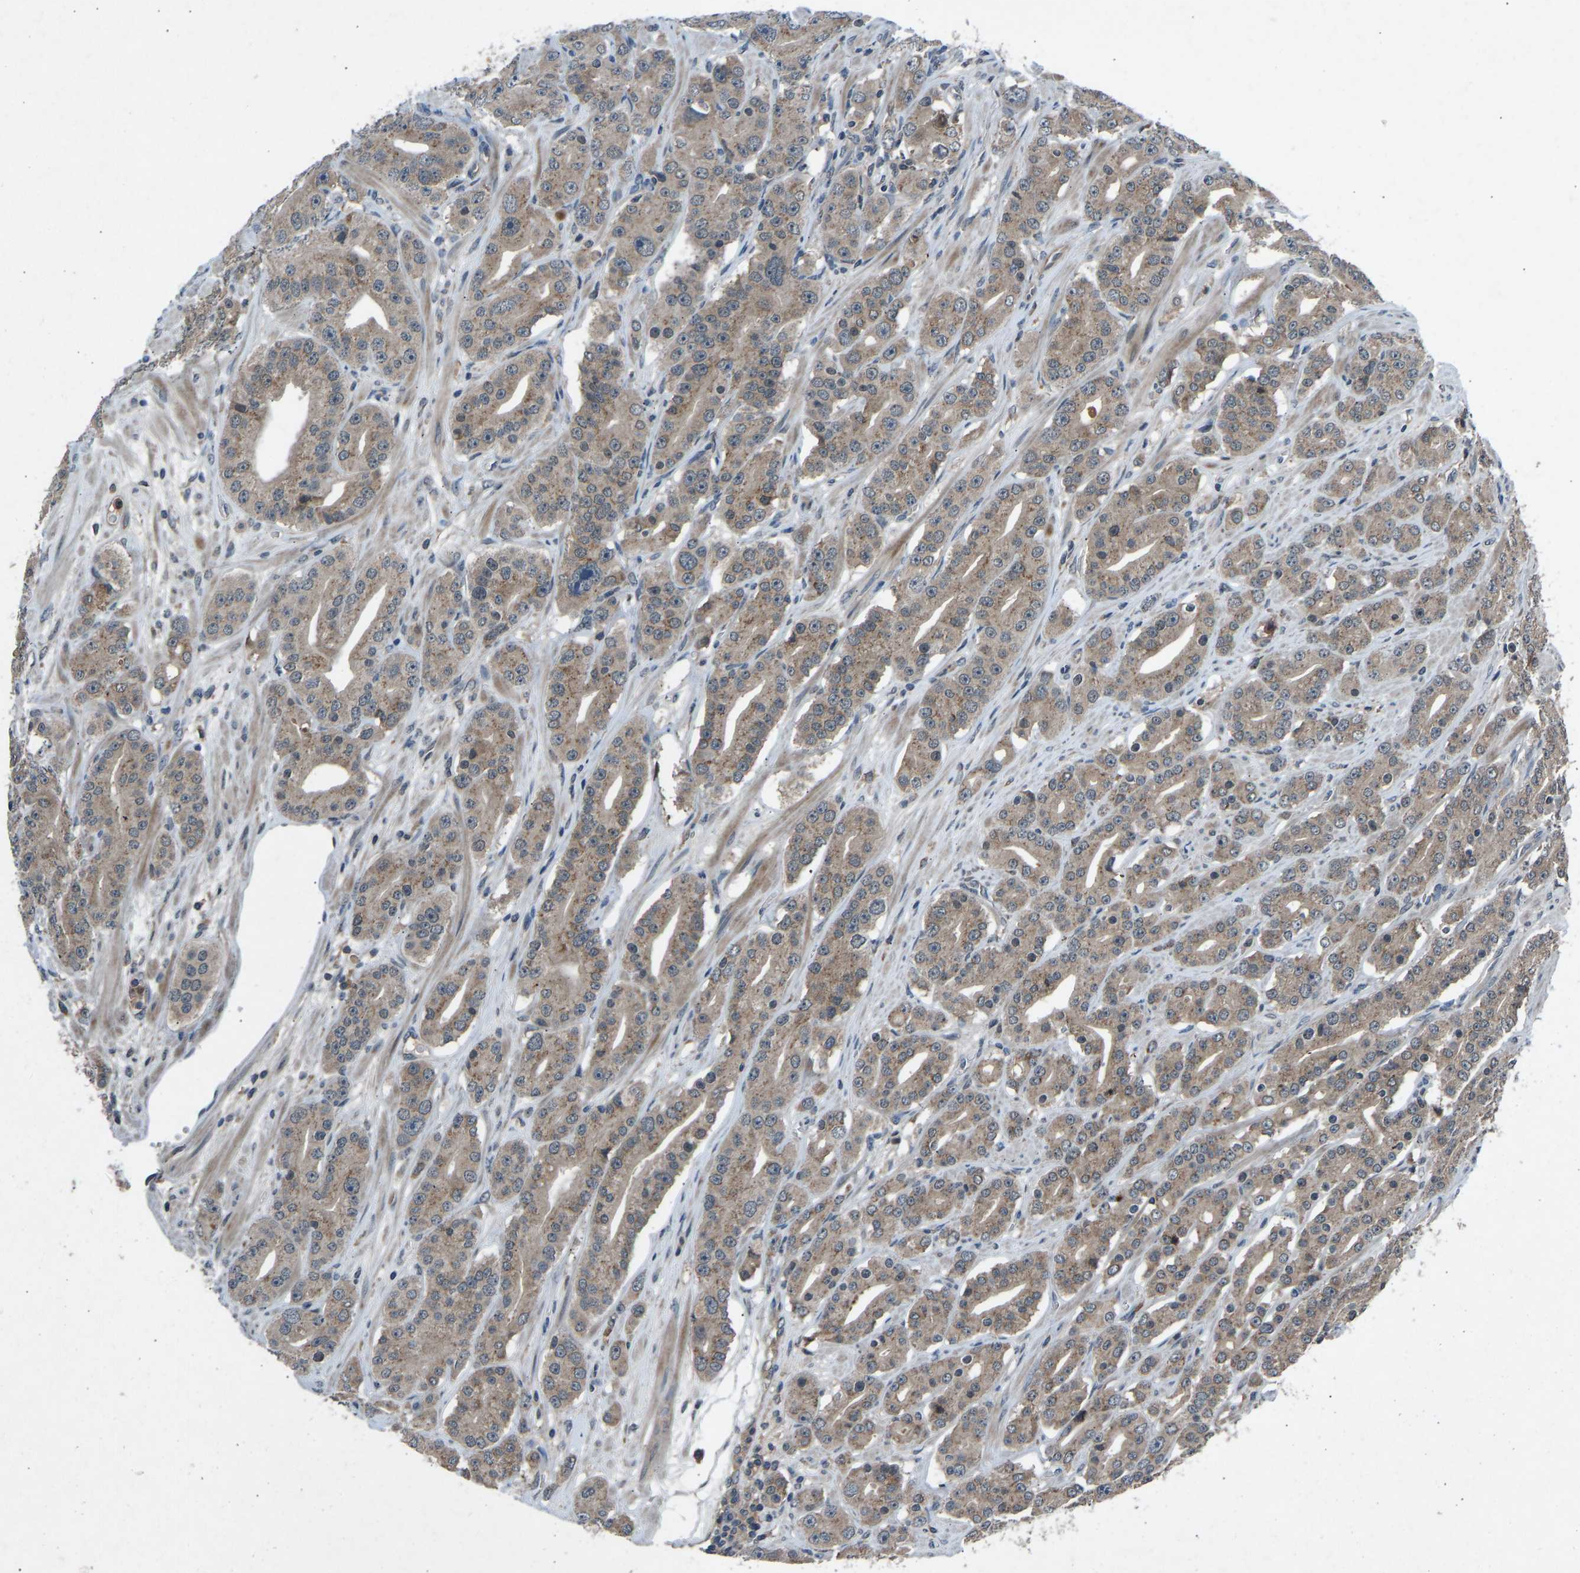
{"staining": {"intensity": "weak", "quantity": ">75%", "location": "cytoplasmic/membranous"}, "tissue": "prostate cancer", "cell_type": "Tumor cells", "image_type": "cancer", "snomed": [{"axis": "morphology", "description": "Adenocarcinoma, High grade"}, {"axis": "topography", "description": "Prostate"}], "caption": "A high-resolution photomicrograph shows immunohistochemistry (IHC) staining of prostate adenocarcinoma (high-grade), which shows weak cytoplasmic/membranous staining in about >75% of tumor cells.", "gene": "SLC43A1", "patient": {"sex": "male", "age": 71}}